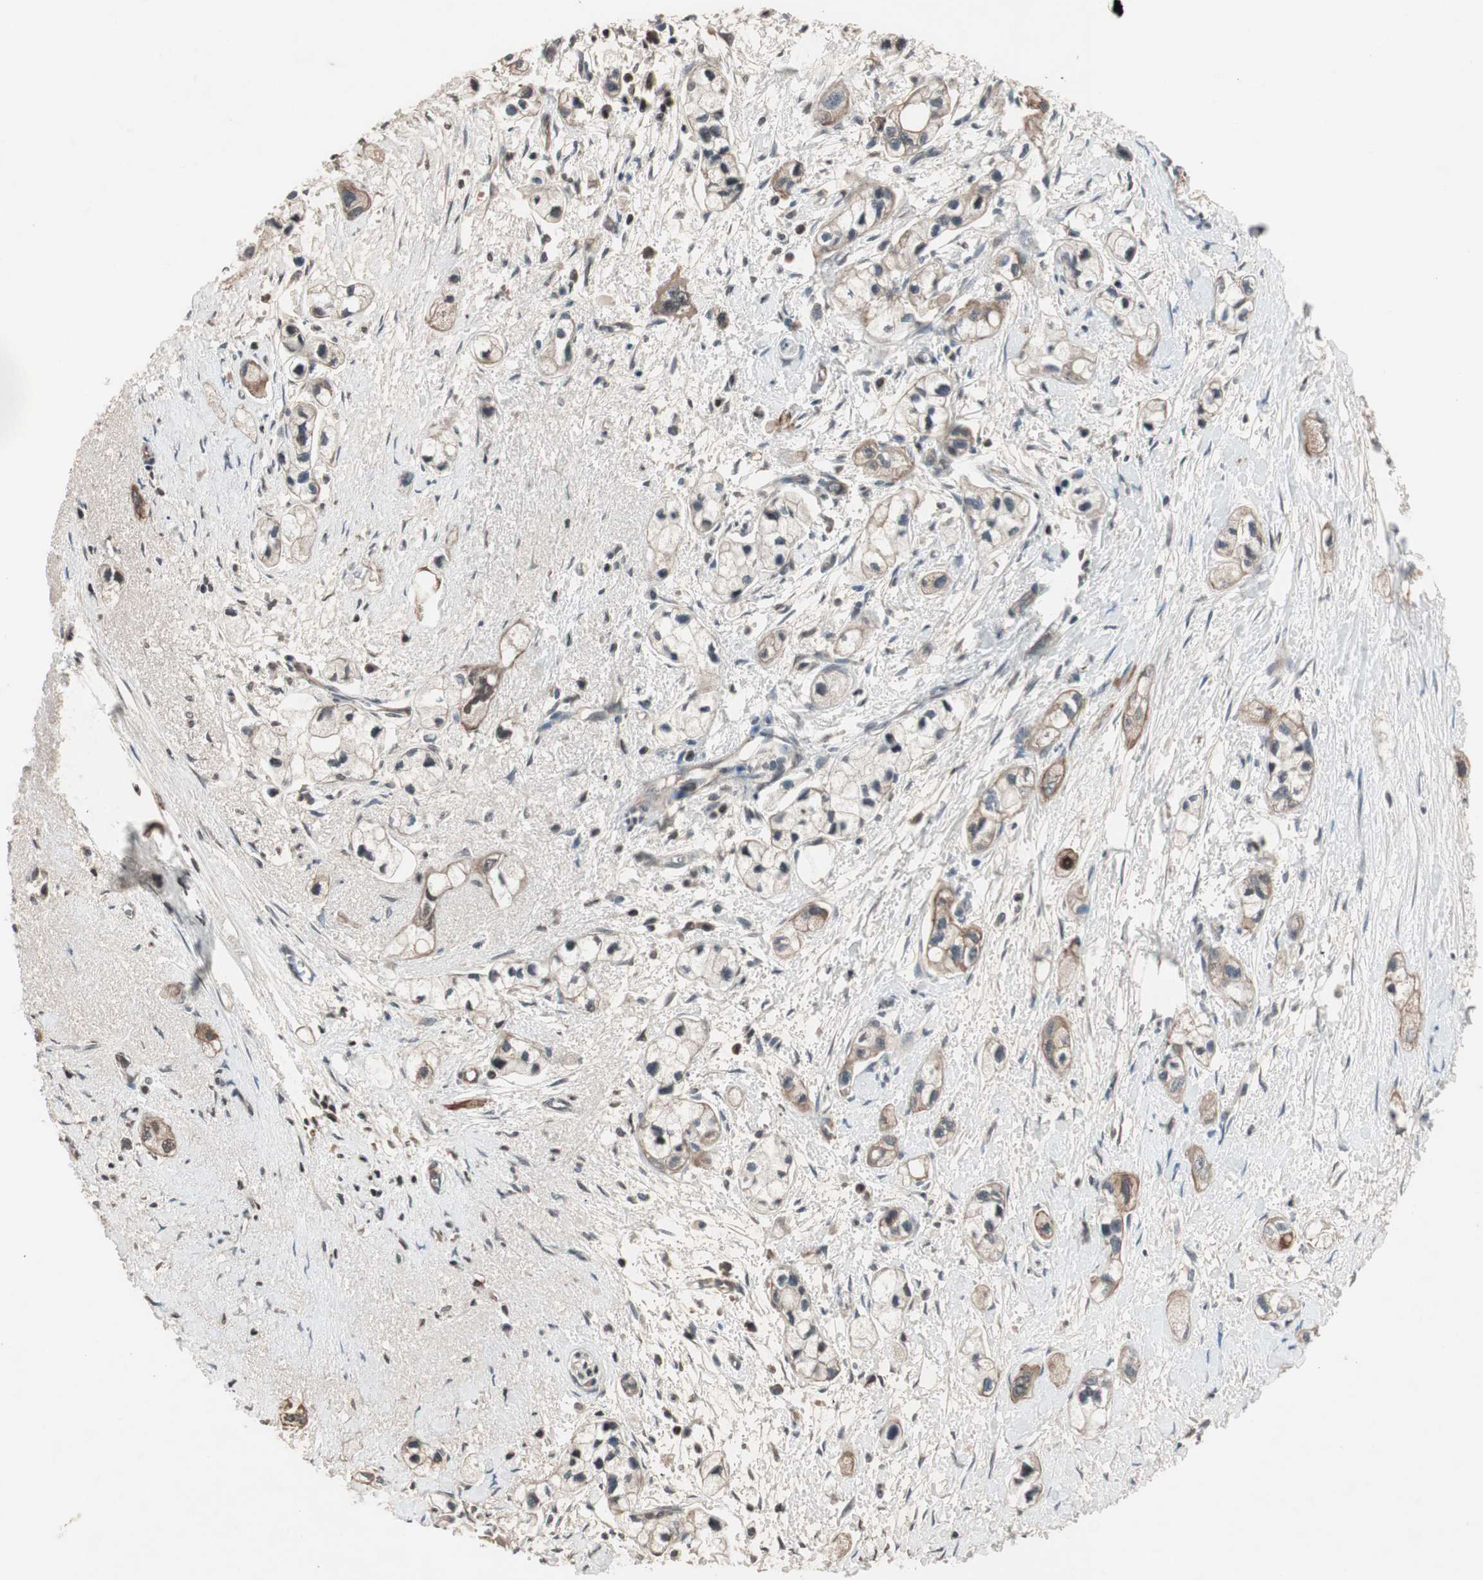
{"staining": {"intensity": "weak", "quantity": ">75%", "location": "cytoplasmic/membranous"}, "tissue": "pancreatic cancer", "cell_type": "Tumor cells", "image_type": "cancer", "snomed": [{"axis": "morphology", "description": "Adenocarcinoma, NOS"}, {"axis": "topography", "description": "Pancreas"}], "caption": "Pancreatic cancer stained with a brown dye demonstrates weak cytoplasmic/membranous positive expression in approximately >75% of tumor cells.", "gene": "GCLM", "patient": {"sex": "male", "age": 74}}